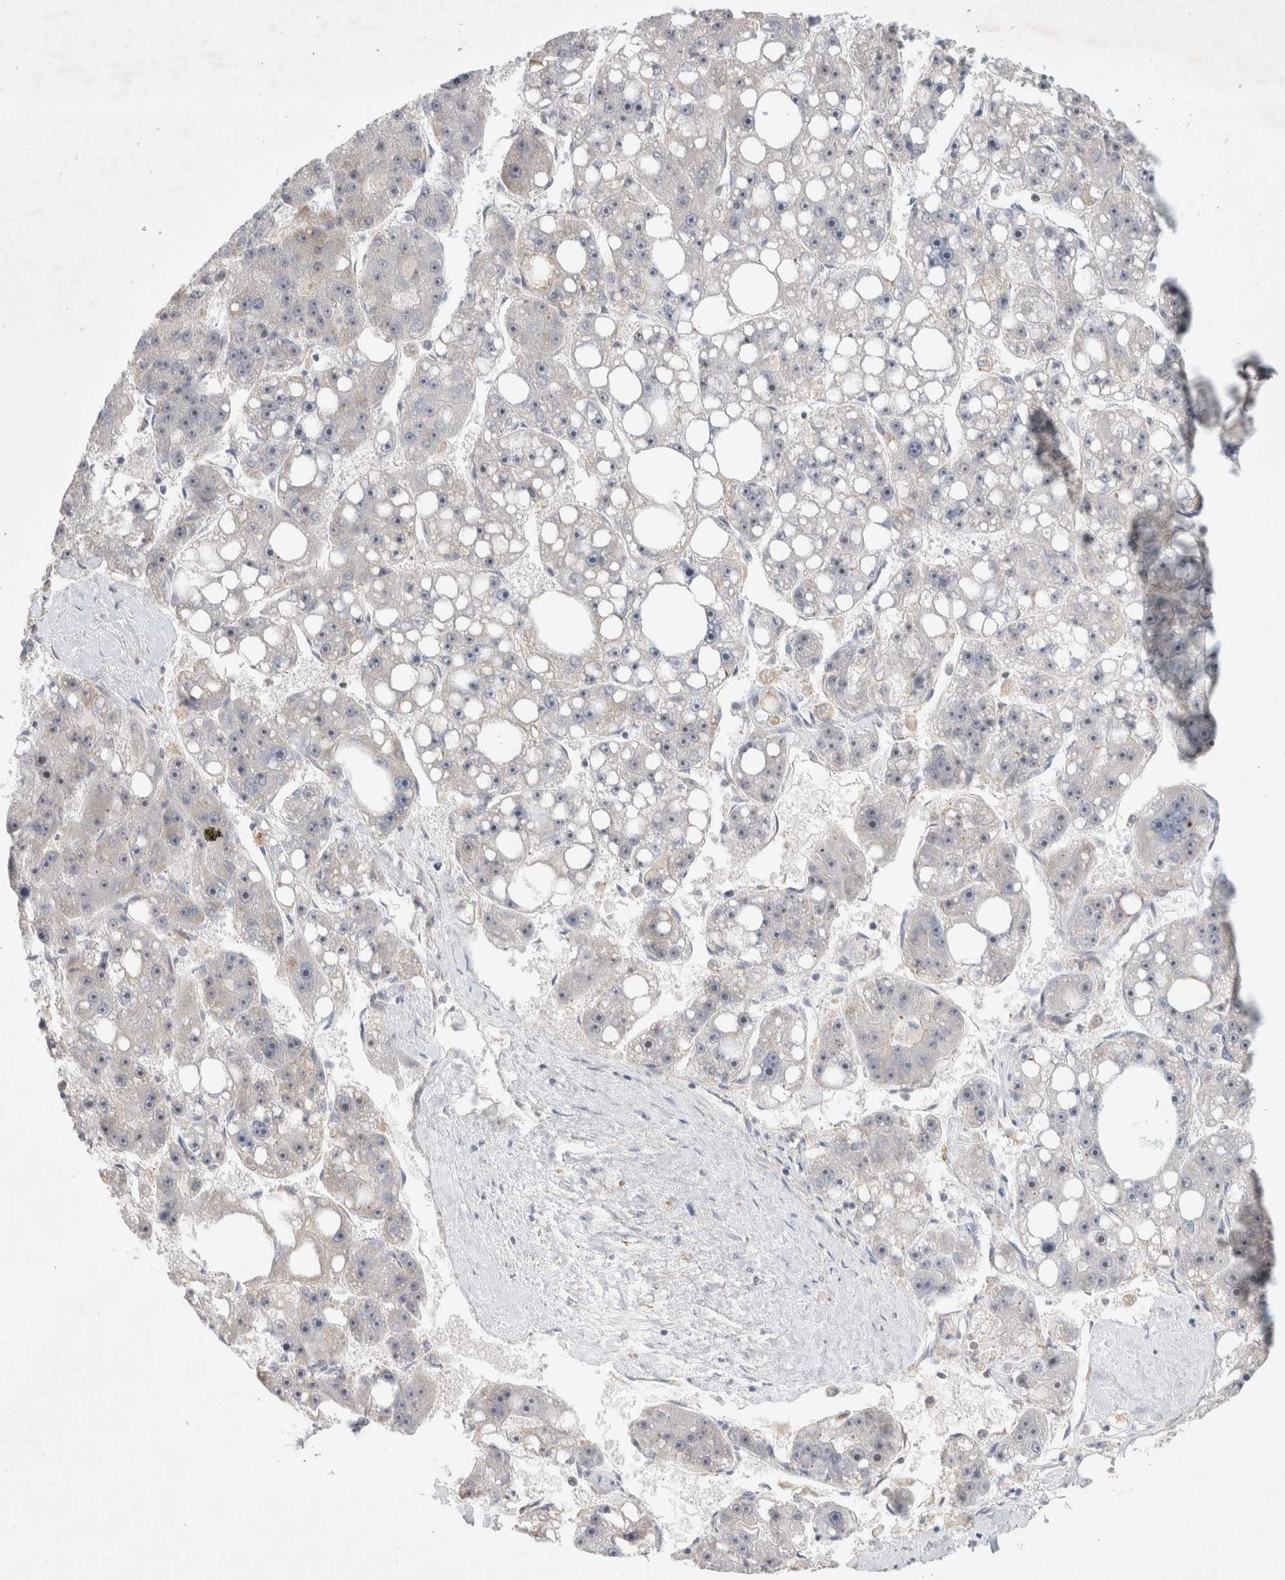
{"staining": {"intensity": "negative", "quantity": "none", "location": "none"}, "tissue": "liver cancer", "cell_type": "Tumor cells", "image_type": "cancer", "snomed": [{"axis": "morphology", "description": "Carcinoma, Hepatocellular, NOS"}, {"axis": "topography", "description": "Liver"}], "caption": "Human liver hepatocellular carcinoma stained for a protein using immunohistochemistry shows no positivity in tumor cells.", "gene": "NEDD4L", "patient": {"sex": "female", "age": 61}}